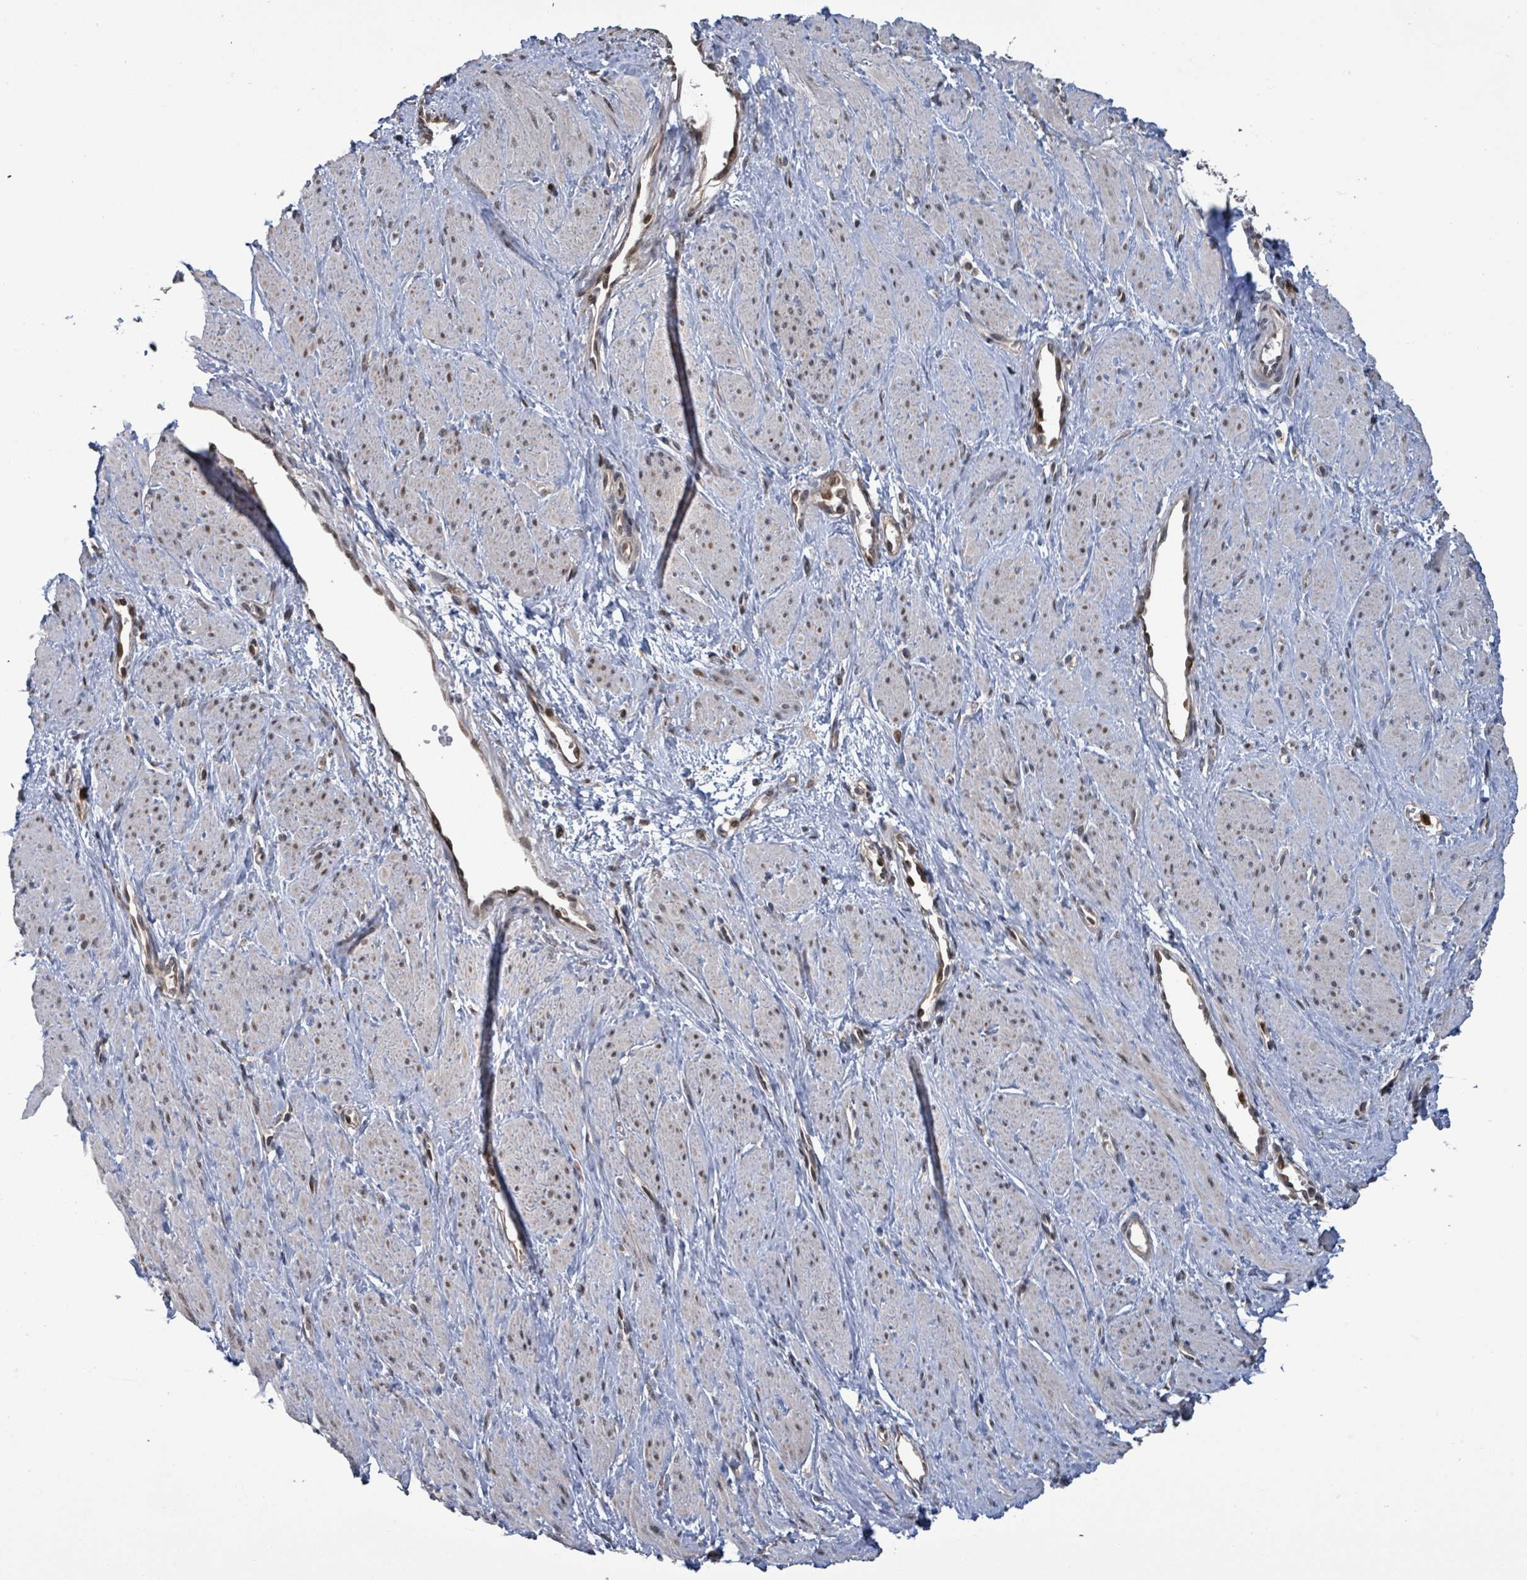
{"staining": {"intensity": "weak", "quantity": "<25%", "location": "cytoplasmic/membranous,nuclear"}, "tissue": "smooth muscle", "cell_type": "Smooth muscle cells", "image_type": "normal", "snomed": [{"axis": "morphology", "description": "Normal tissue, NOS"}, {"axis": "topography", "description": "Smooth muscle"}, {"axis": "topography", "description": "Uterus"}], "caption": "IHC of benign smooth muscle reveals no positivity in smooth muscle cells.", "gene": "COQ6", "patient": {"sex": "female", "age": 39}}